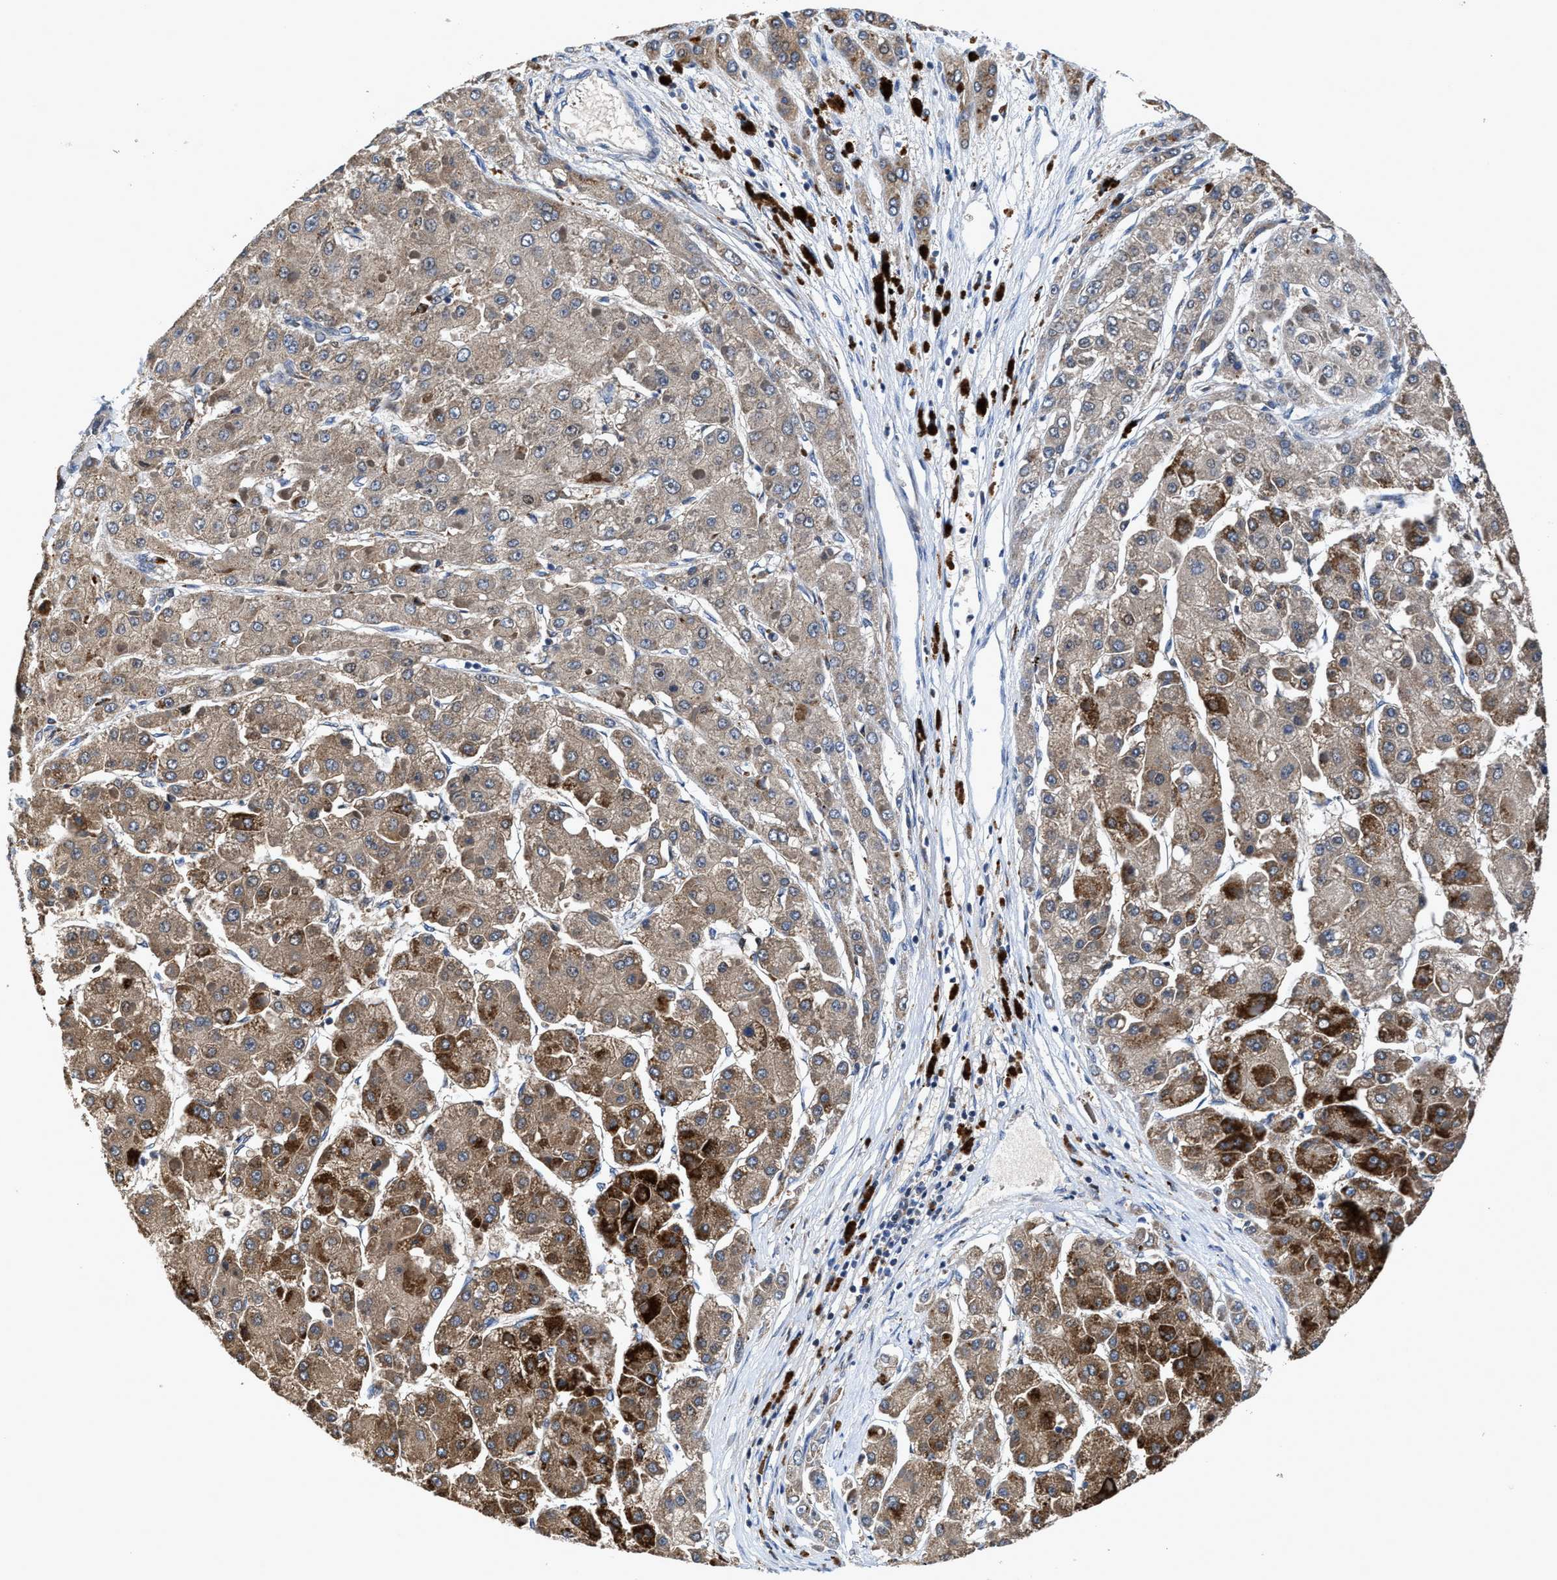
{"staining": {"intensity": "moderate", "quantity": ">75%", "location": "cytoplasmic/membranous"}, "tissue": "liver cancer", "cell_type": "Tumor cells", "image_type": "cancer", "snomed": [{"axis": "morphology", "description": "Carcinoma, Hepatocellular, NOS"}, {"axis": "topography", "description": "Liver"}], "caption": "Immunohistochemical staining of hepatocellular carcinoma (liver) exhibits moderate cytoplasmic/membranous protein expression in approximately >75% of tumor cells.", "gene": "RGS10", "patient": {"sex": "female", "age": 73}}